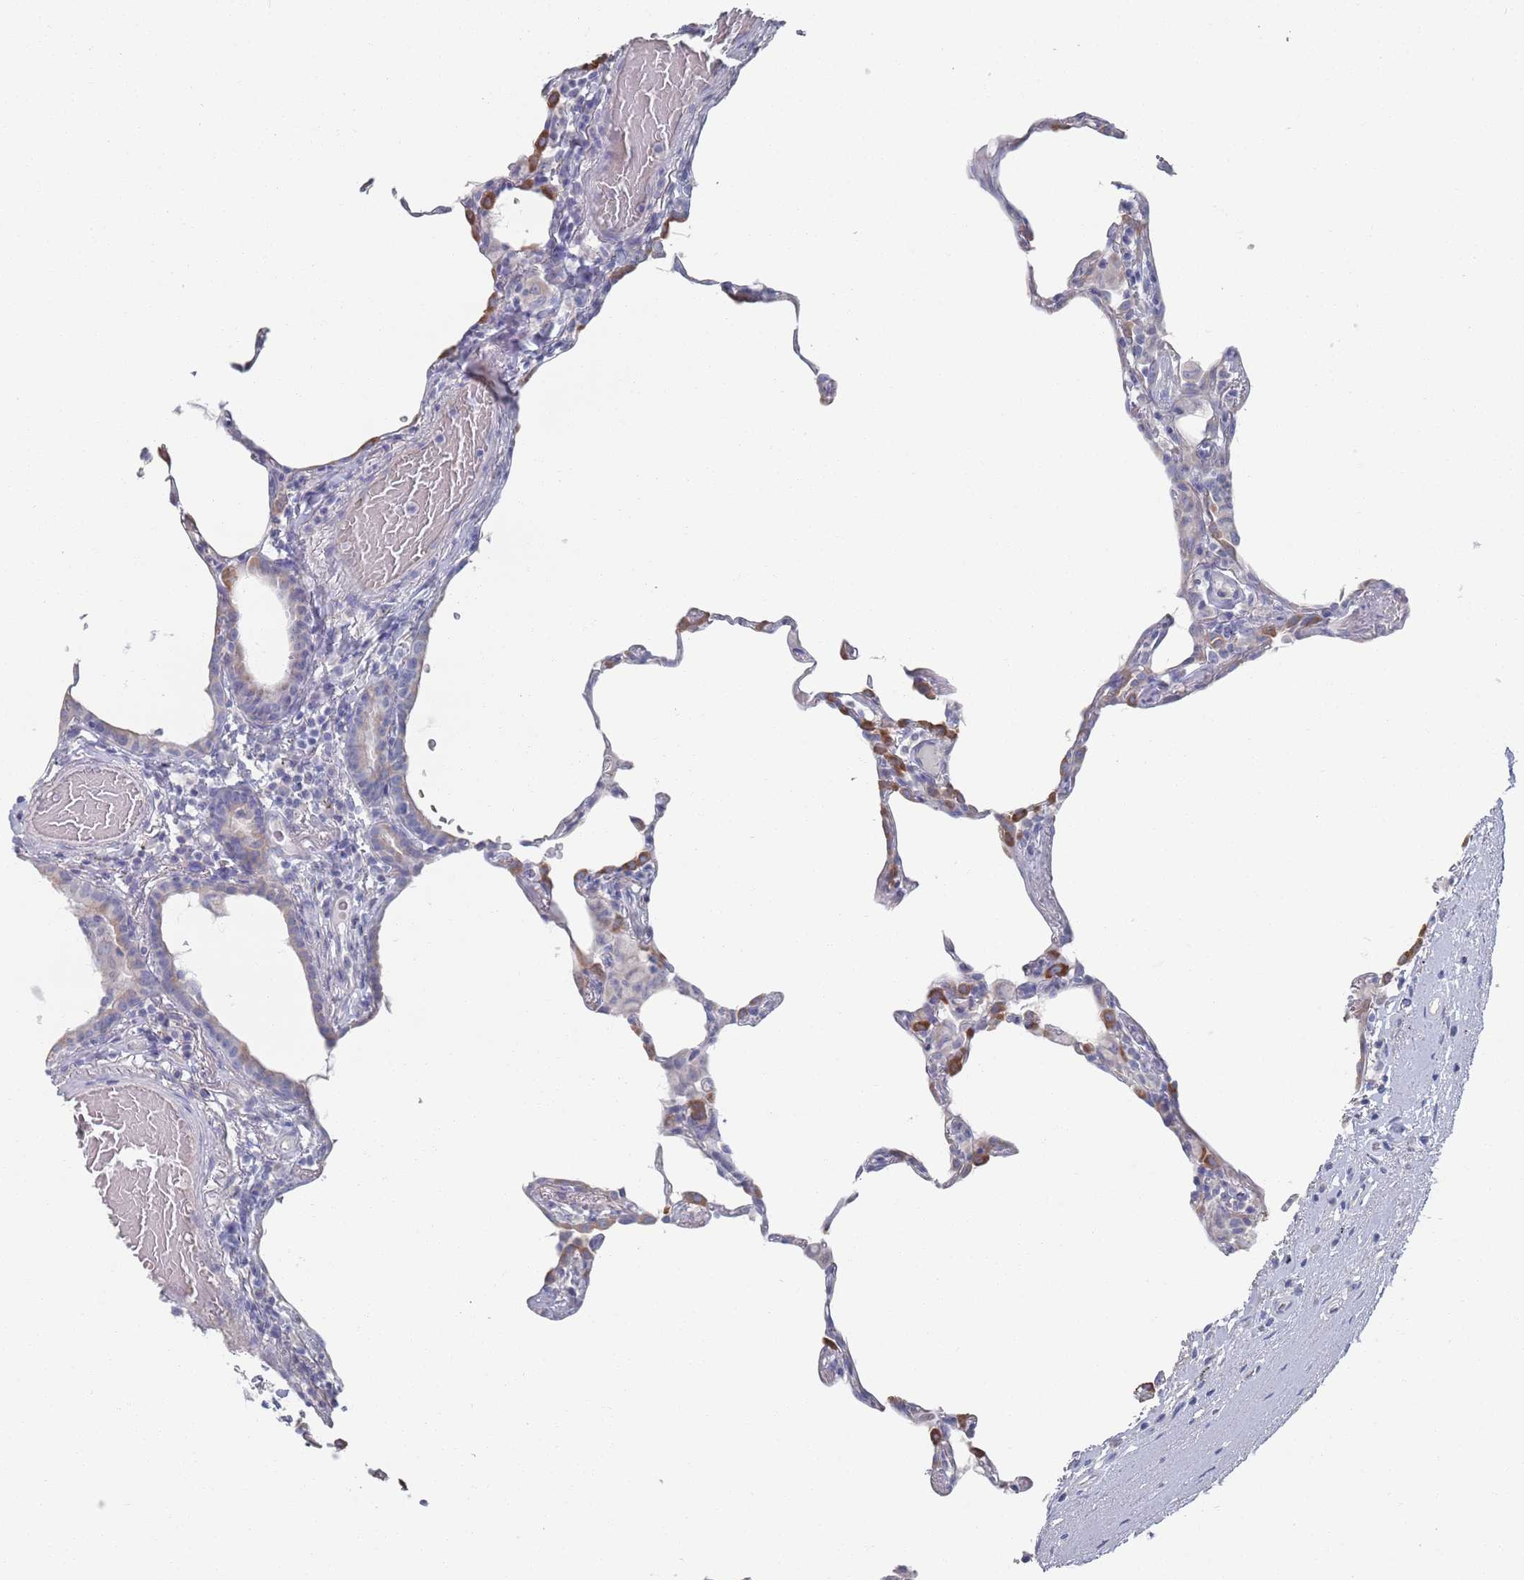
{"staining": {"intensity": "strong", "quantity": "<25%", "location": "cytoplasmic/membranous"}, "tissue": "lung", "cell_type": "Alveolar cells", "image_type": "normal", "snomed": [{"axis": "morphology", "description": "Normal tissue, NOS"}, {"axis": "topography", "description": "Lung"}], "caption": "Immunohistochemistry (IHC) photomicrograph of benign lung: human lung stained using immunohistochemistry (IHC) reveals medium levels of strong protein expression localized specifically in the cytoplasmic/membranous of alveolar cells, appearing as a cytoplasmic/membranous brown color.", "gene": "TMCO3", "patient": {"sex": "female", "age": 57}}